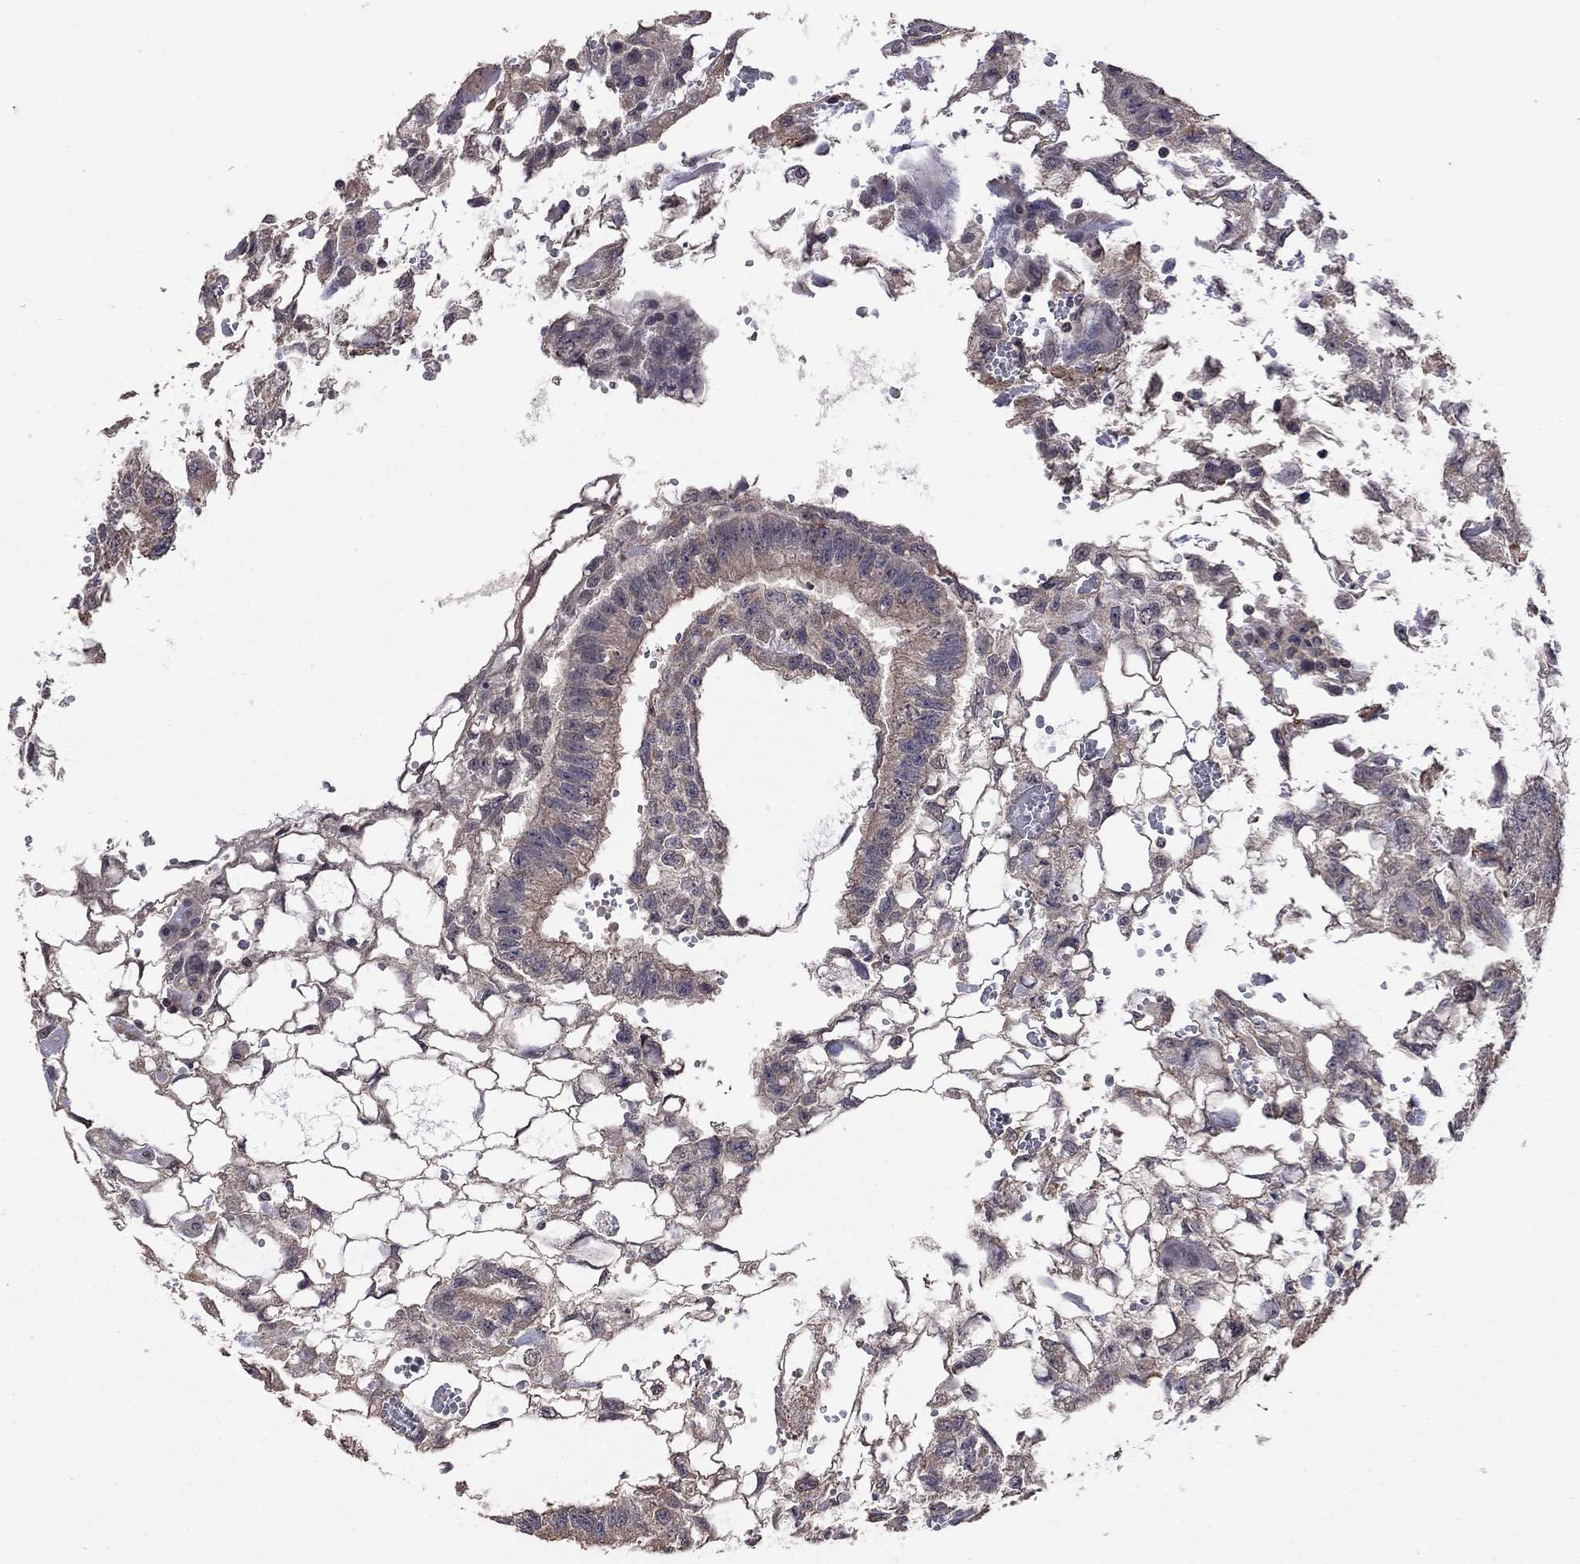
{"staining": {"intensity": "negative", "quantity": "none", "location": "none"}, "tissue": "testis cancer", "cell_type": "Tumor cells", "image_type": "cancer", "snomed": [{"axis": "morphology", "description": "Carcinoma, Embryonal, NOS"}, {"axis": "topography", "description": "Testis"}], "caption": "The histopathology image displays no staining of tumor cells in testis cancer.", "gene": "TSNARE1", "patient": {"sex": "male", "age": 32}}